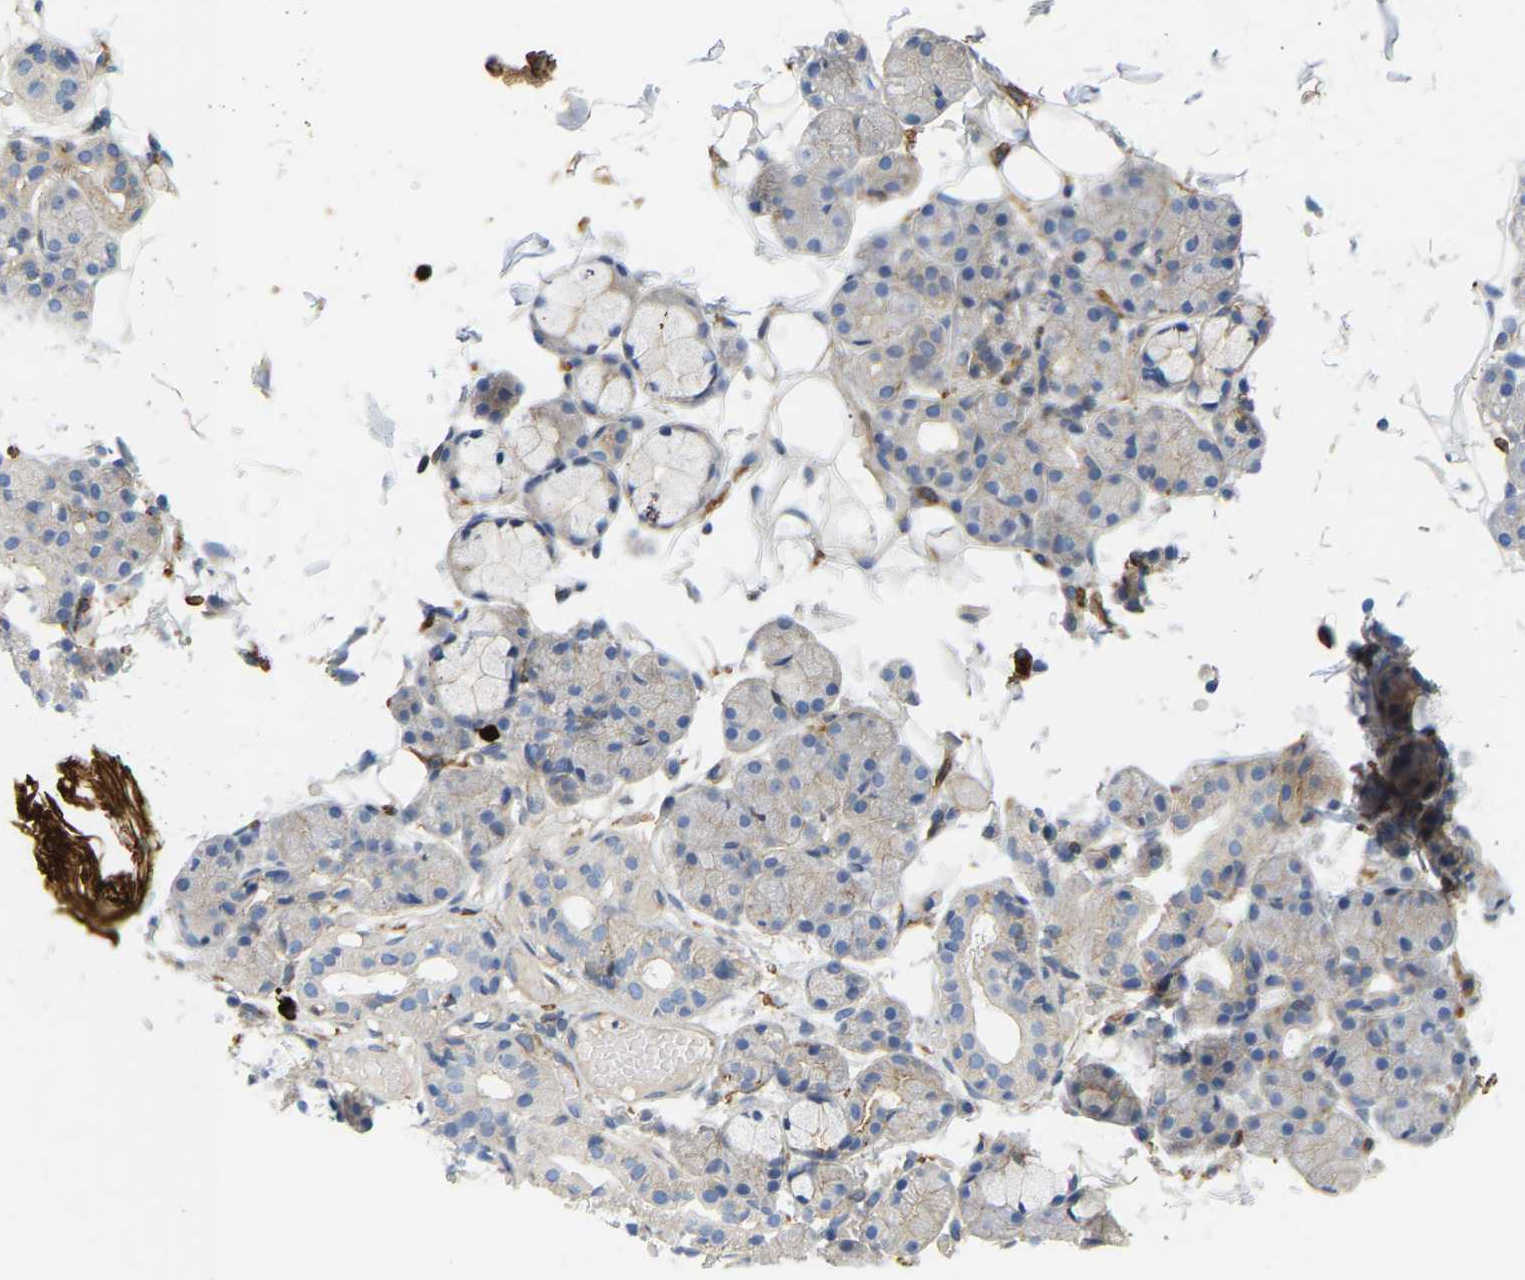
{"staining": {"intensity": "weak", "quantity": "<25%", "location": "cytoplasmic/membranous"}, "tissue": "salivary gland", "cell_type": "Glandular cells", "image_type": "normal", "snomed": [{"axis": "morphology", "description": "Normal tissue, NOS"}, {"axis": "topography", "description": "Salivary gland"}], "caption": "High magnification brightfield microscopy of benign salivary gland stained with DAB (brown) and counterstained with hematoxylin (blue): glandular cells show no significant positivity. Brightfield microscopy of immunohistochemistry stained with DAB (brown) and hematoxylin (blue), captured at high magnification.", "gene": "PICALM", "patient": {"sex": "male", "age": 63}}